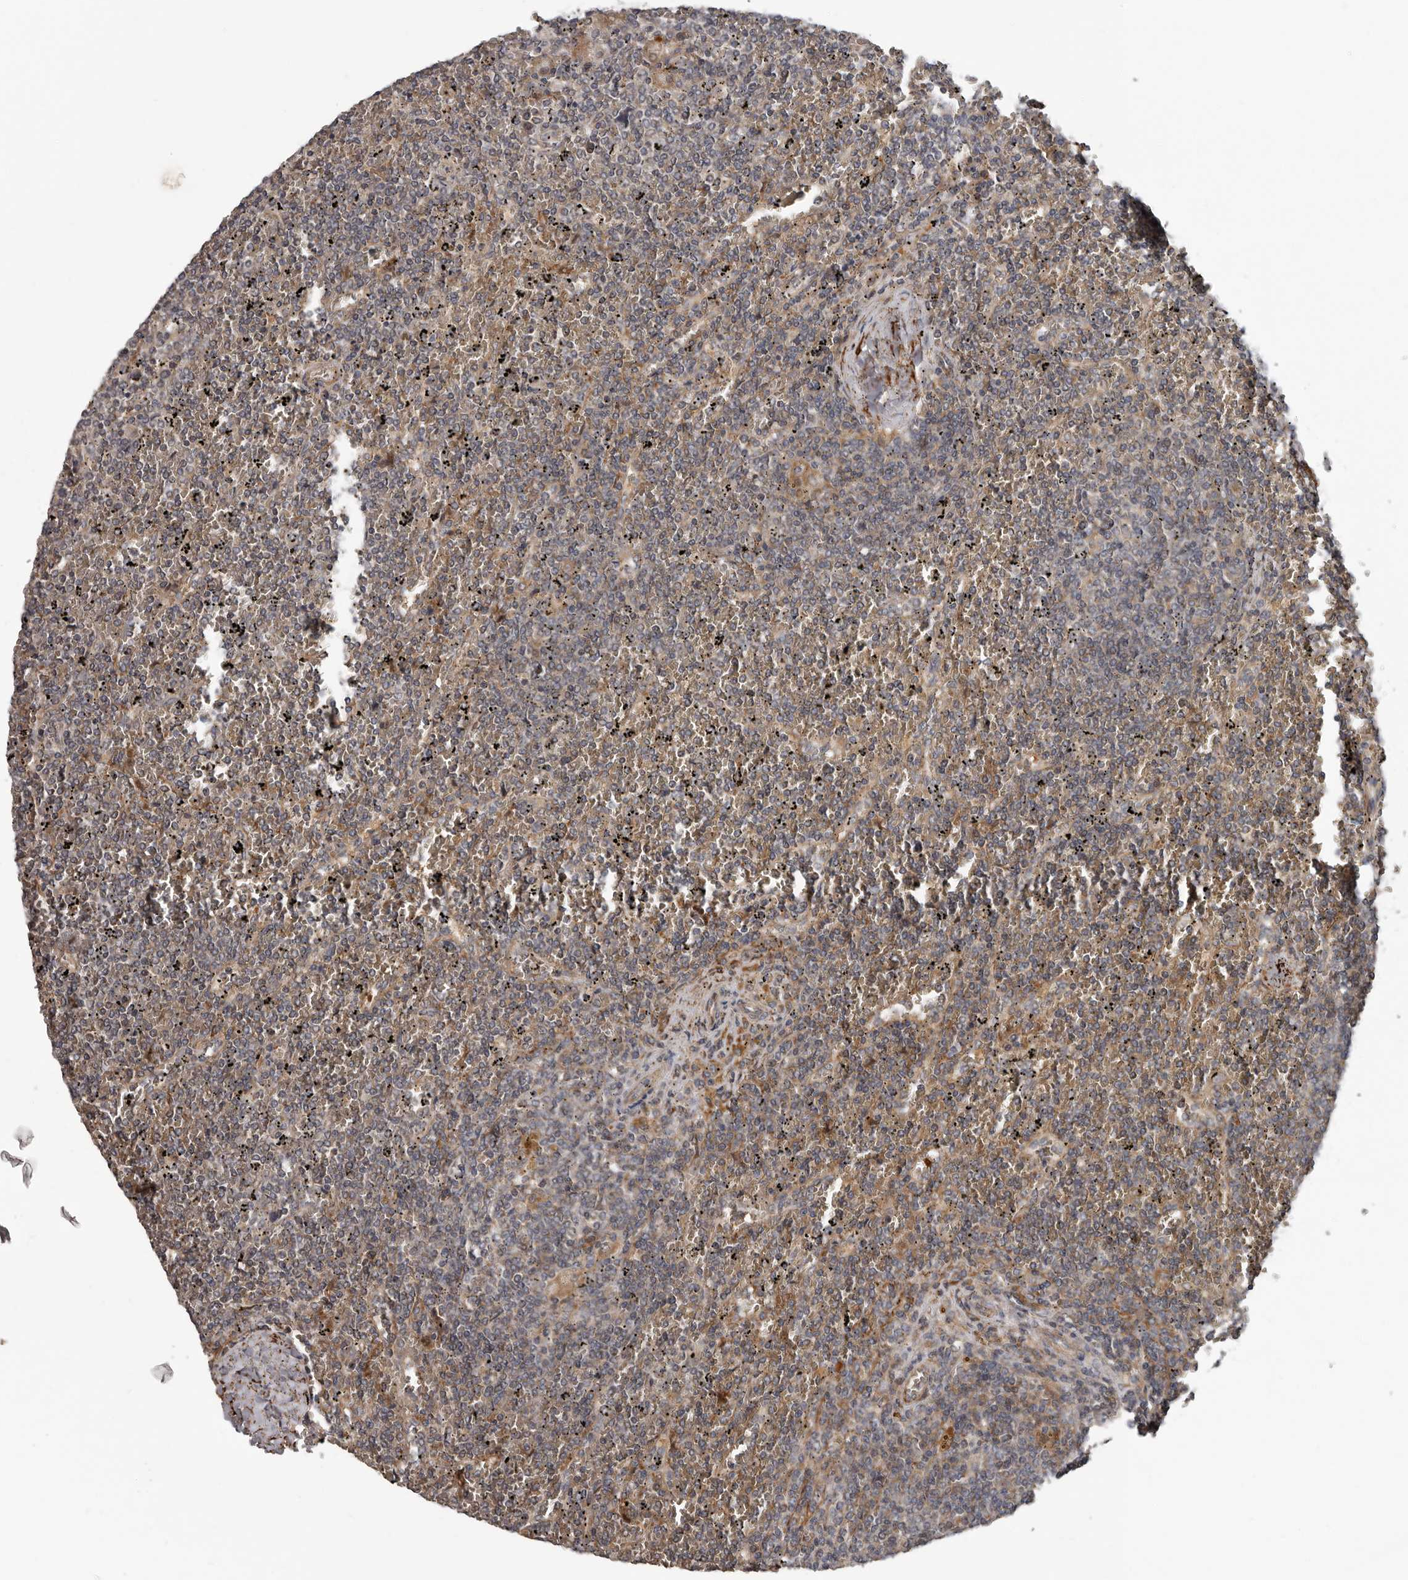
{"staining": {"intensity": "negative", "quantity": "none", "location": "none"}, "tissue": "lymphoma", "cell_type": "Tumor cells", "image_type": "cancer", "snomed": [{"axis": "morphology", "description": "Malignant lymphoma, non-Hodgkin's type, Low grade"}, {"axis": "topography", "description": "Spleen"}], "caption": "An image of human lymphoma is negative for staining in tumor cells. (Stains: DAB (3,3'-diaminobenzidine) immunohistochemistry with hematoxylin counter stain, Microscopy: brightfield microscopy at high magnification).", "gene": "FGFR4", "patient": {"sex": "female", "age": 19}}